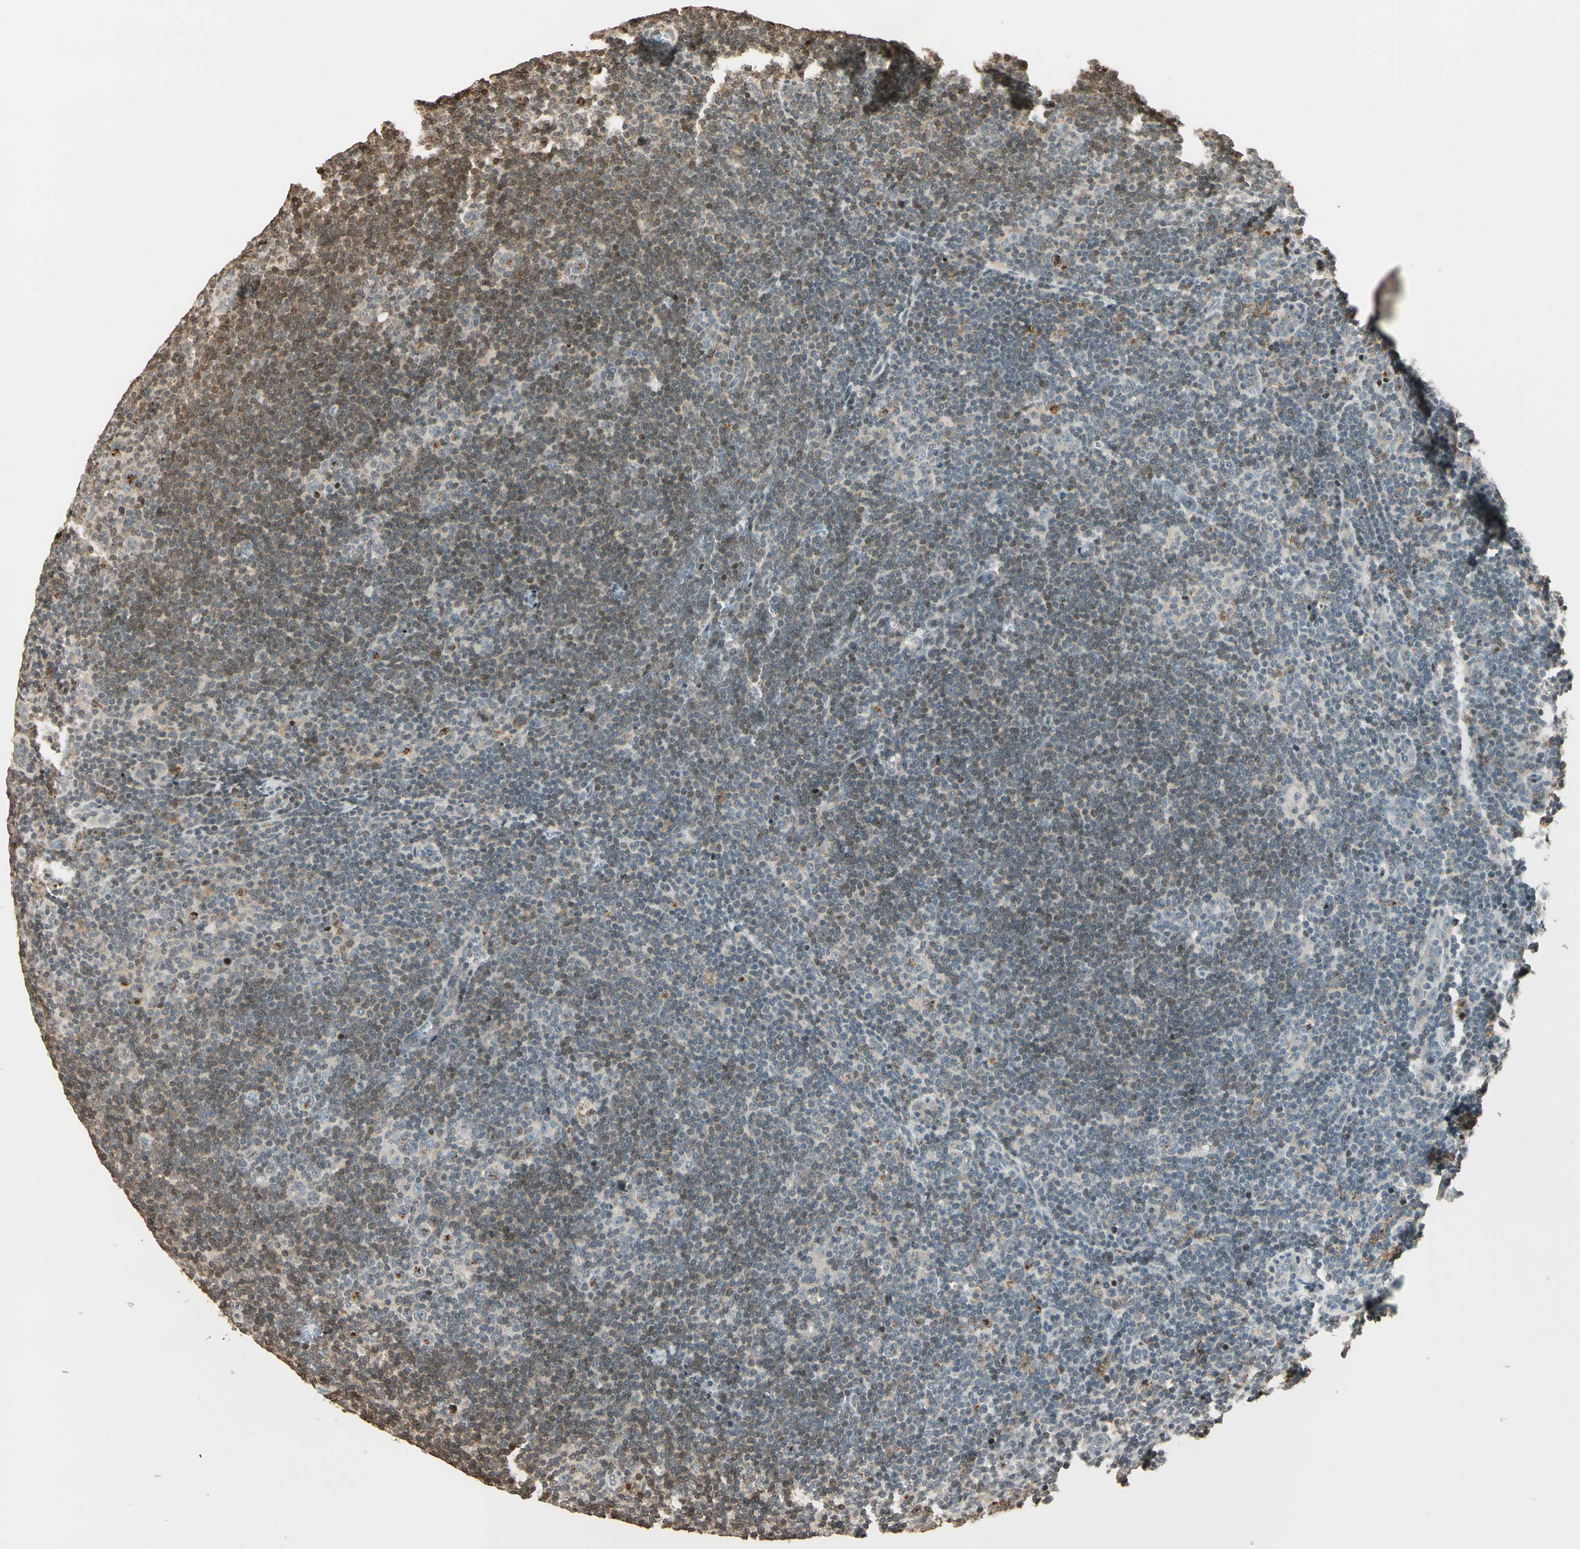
{"staining": {"intensity": "weak", "quantity": "<25%", "location": "cytoplasmic/membranous"}, "tissue": "lymphoma", "cell_type": "Tumor cells", "image_type": "cancer", "snomed": [{"axis": "morphology", "description": "Hodgkin's disease, NOS"}, {"axis": "topography", "description": "Lymph node"}], "caption": "The IHC micrograph has no significant positivity in tumor cells of lymphoma tissue.", "gene": "FER", "patient": {"sex": "female", "age": 57}}